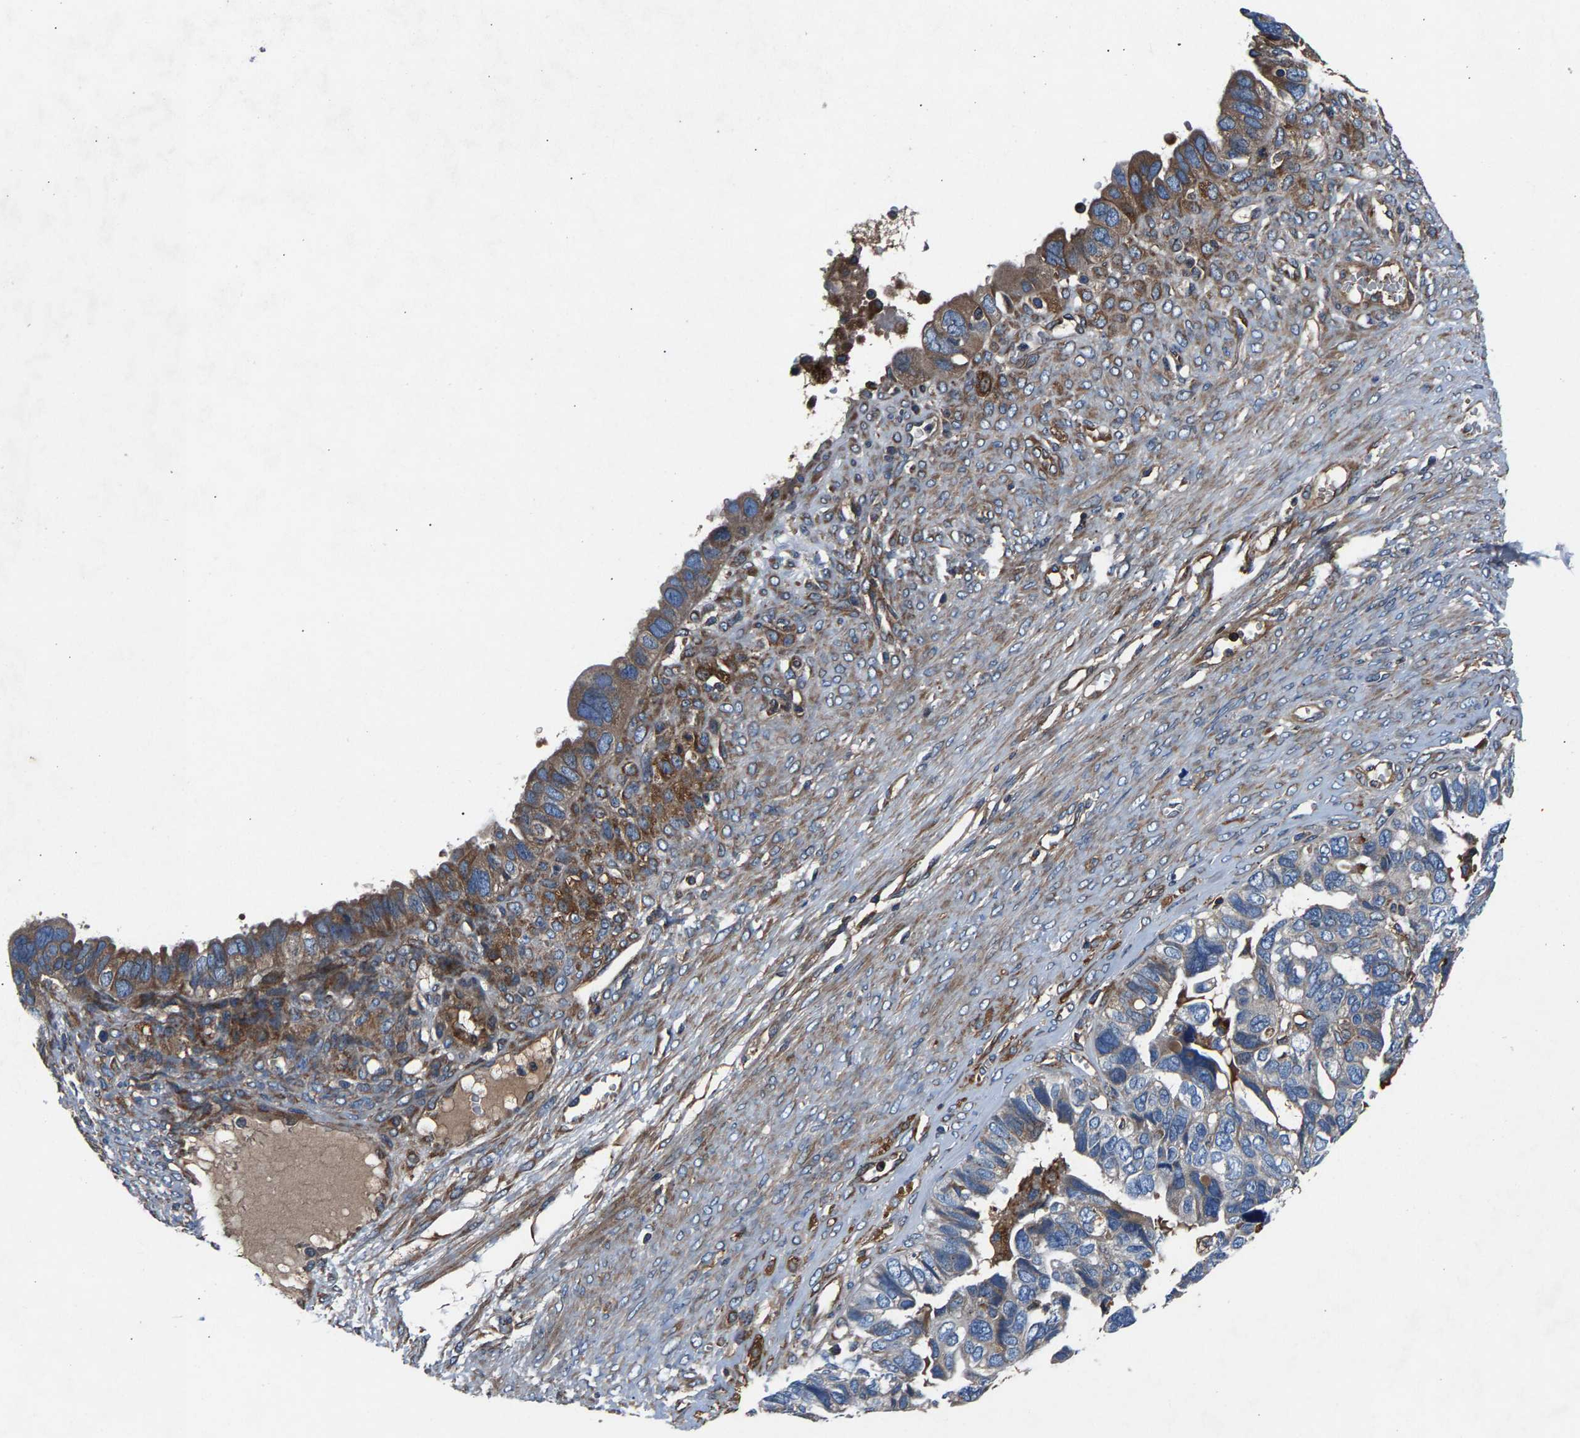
{"staining": {"intensity": "weak", "quantity": "<25%", "location": "cytoplasmic/membranous"}, "tissue": "ovarian cancer", "cell_type": "Tumor cells", "image_type": "cancer", "snomed": [{"axis": "morphology", "description": "Cystadenocarcinoma, serous, NOS"}, {"axis": "topography", "description": "Ovary"}], "caption": "A histopathology image of human ovarian cancer is negative for staining in tumor cells.", "gene": "LPCAT1", "patient": {"sex": "female", "age": 79}}